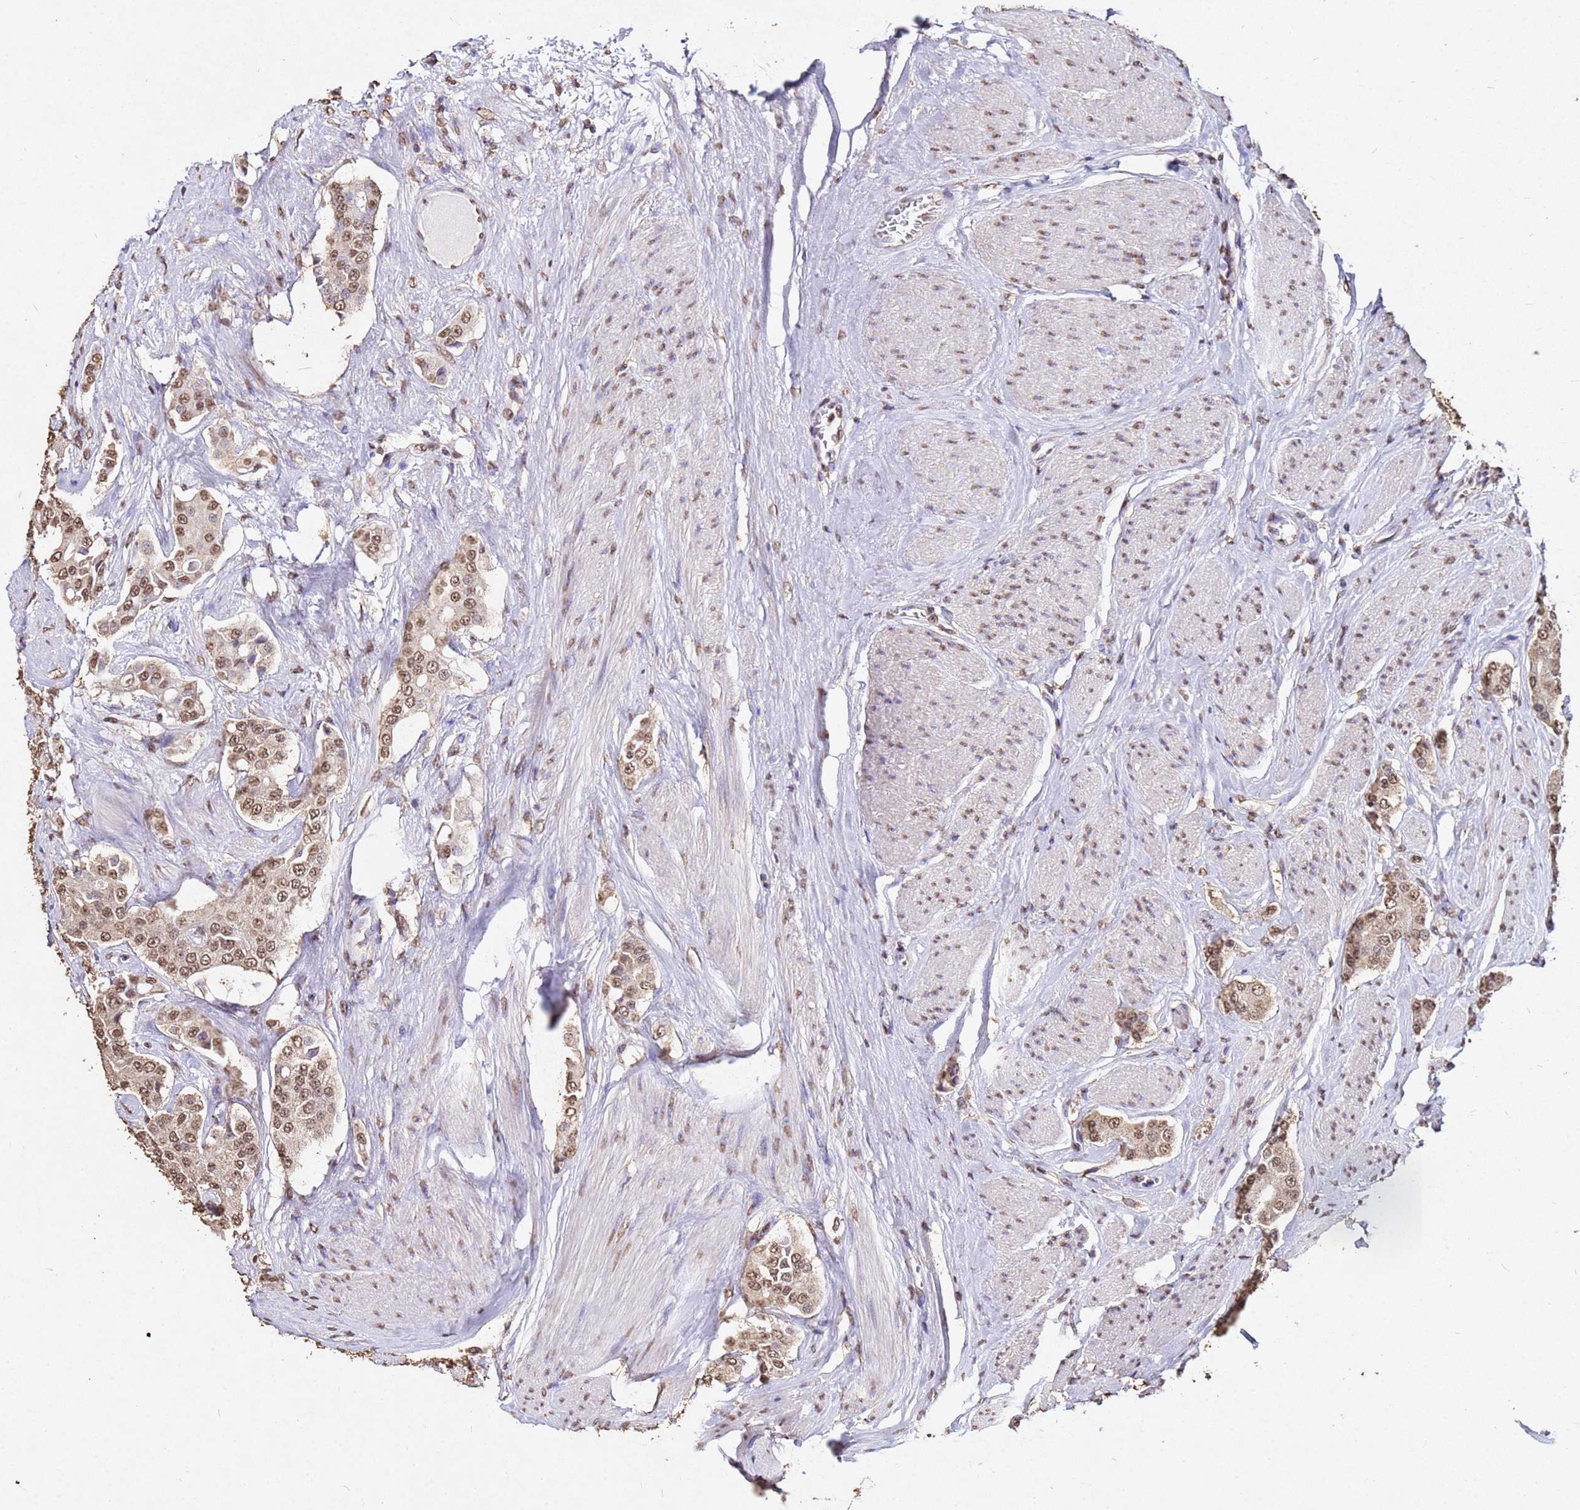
{"staining": {"intensity": "moderate", "quantity": ">75%", "location": "nuclear"}, "tissue": "prostate cancer", "cell_type": "Tumor cells", "image_type": "cancer", "snomed": [{"axis": "morphology", "description": "Adenocarcinoma, High grade"}, {"axis": "topography", "description": "Prostate"}], "caption": "Prostate high-grade adenocarcinoma stained with immunohistochemistry displays moderate nuclear expression in about >75% of tumor cells.", "gene": "MYOCD", "patient": {"sex": "male", "age": 71}}